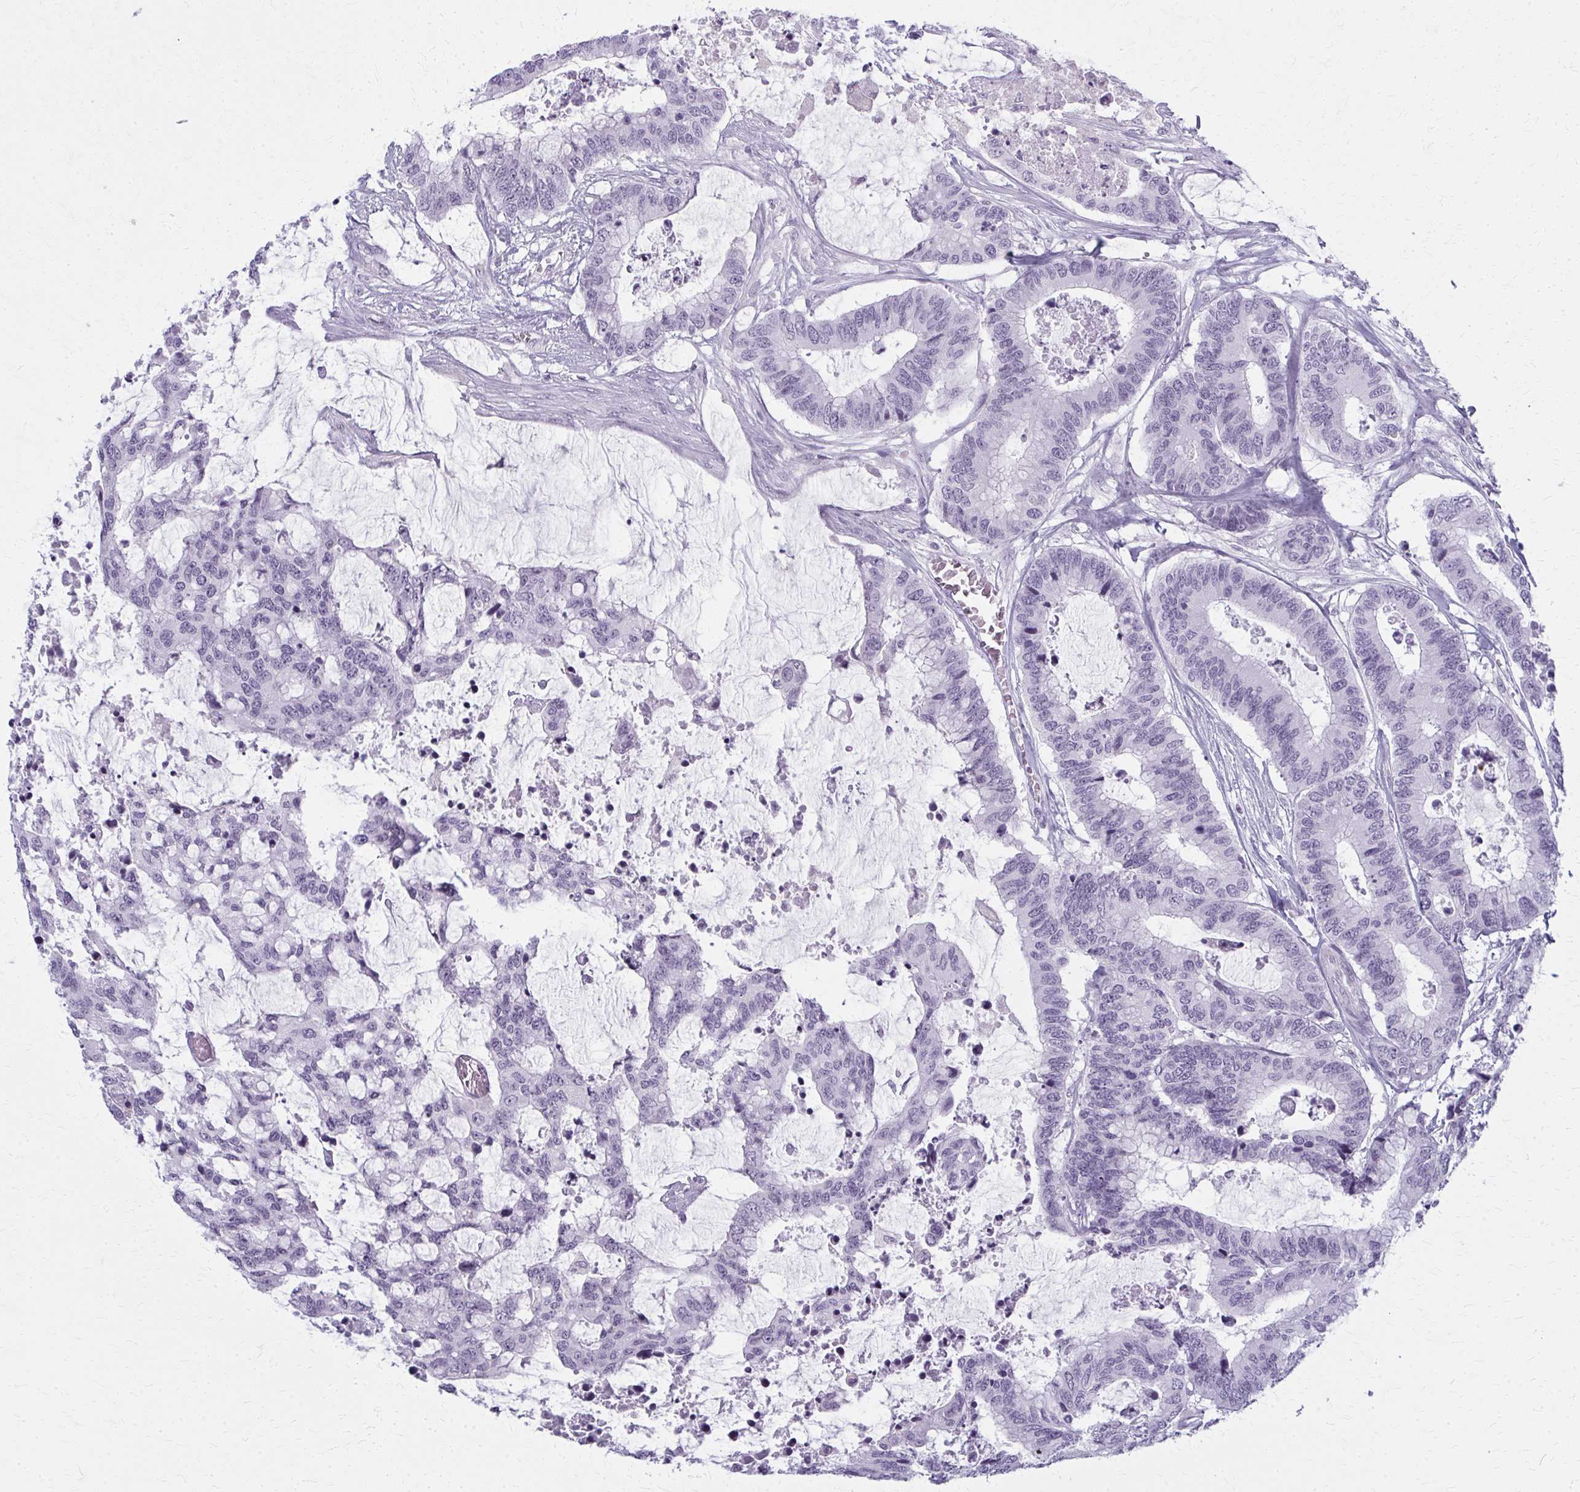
{"staining": {"intensity": "negative", "quantity": "none", "location": "none"}, "tissue": "colorectal cancer", "cell_type": "Tumor cells", "image_type": "cancer", "snomed": [{"axis": "morphology", "description": "Adenocarcinoma, NOS"}, {"axis": "topography", "description": "Rectum"}], "caption": "Colorectal cancer (adenocarcinoma) was stained to show a protein in brown. There is no significant expression in tumor cells.", "gene": "CASQ2", "patient": {"sex": "female", "age": 59}}